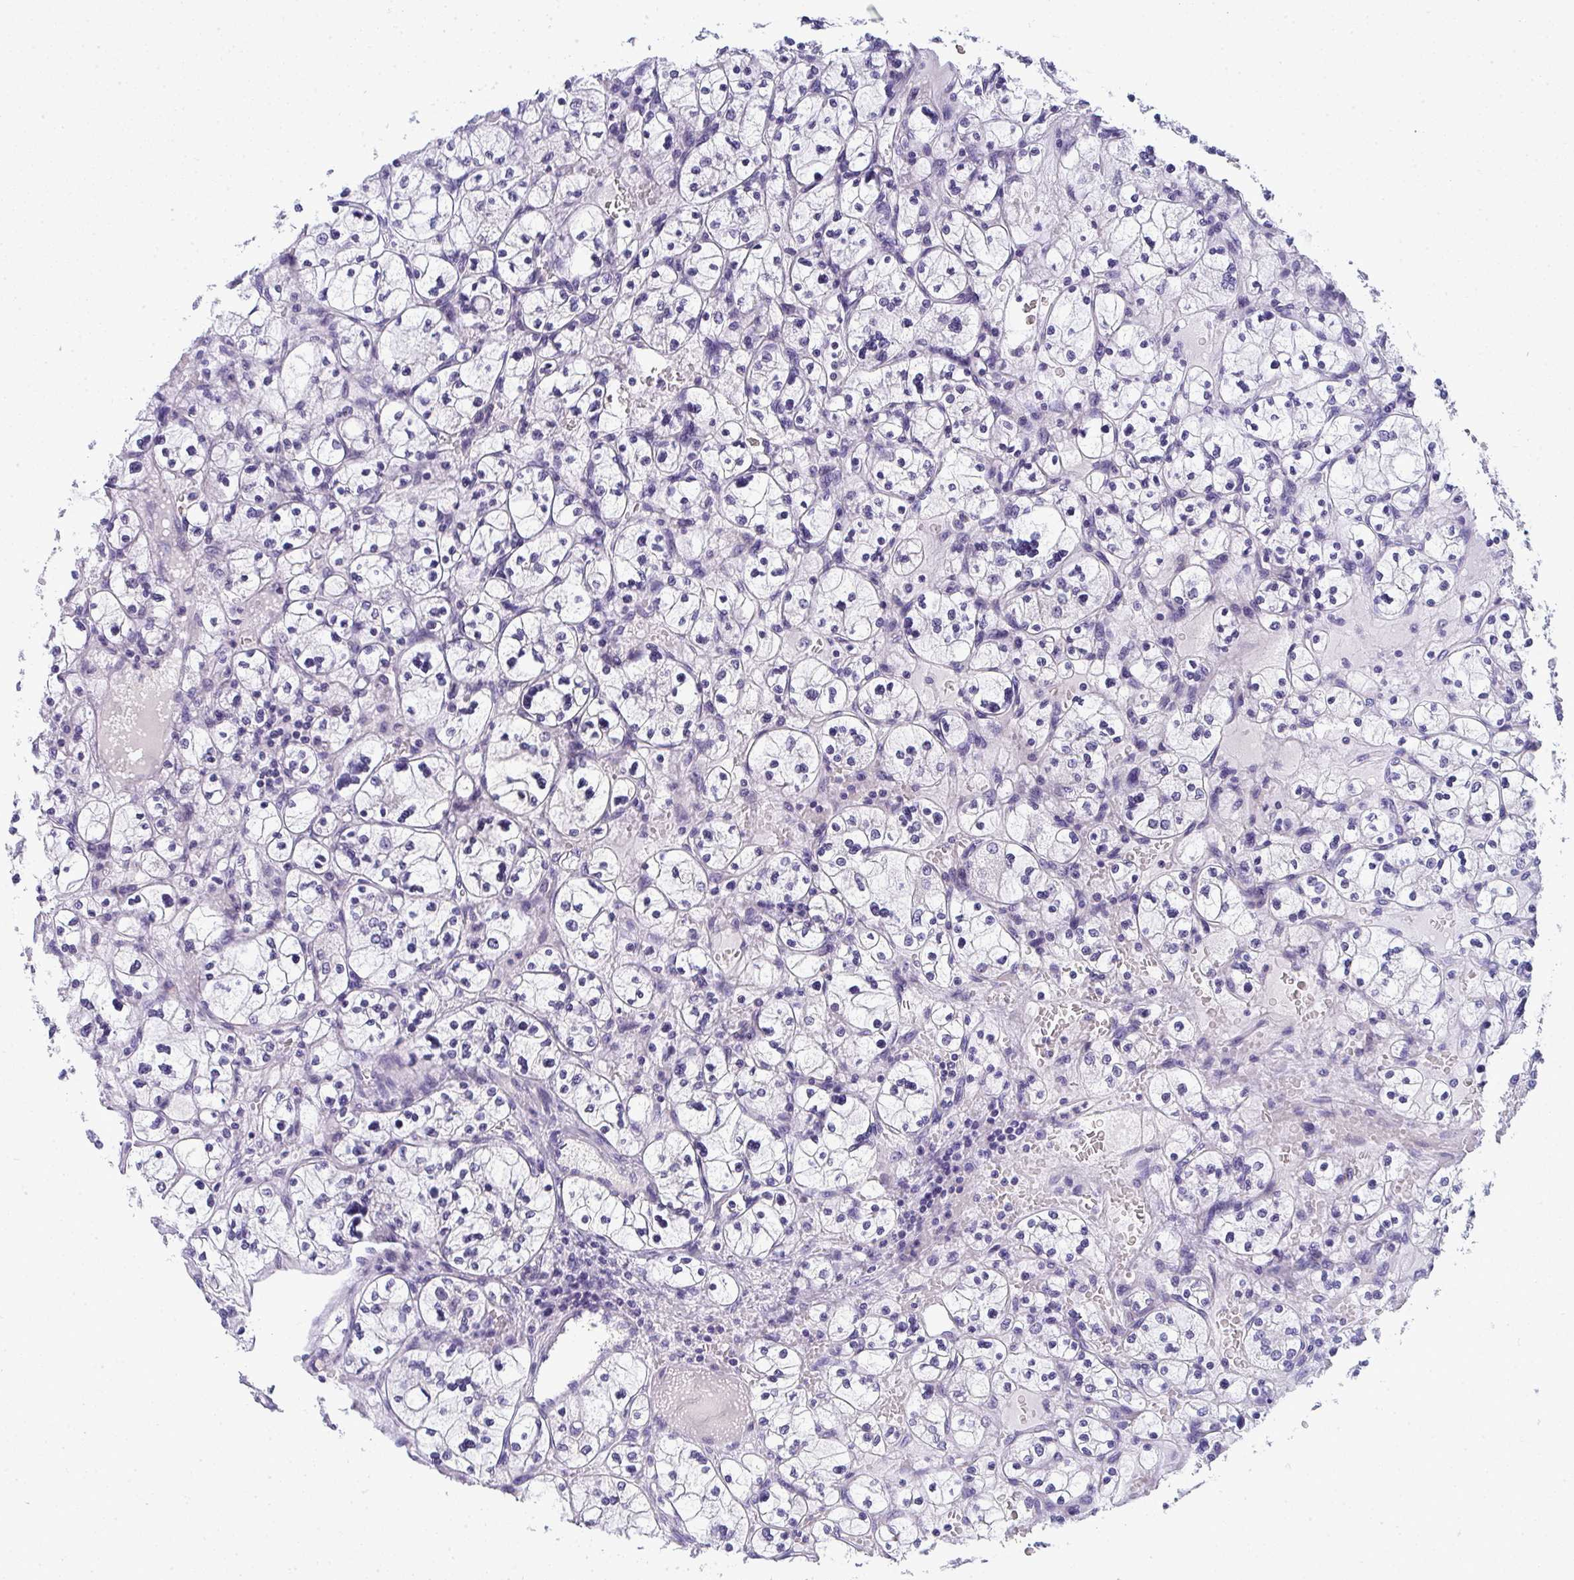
{"staining": {"intensity": "negative", "quantity": "none", "location": "none"}, "tissue": "renal cancer", "cell_type": "Tumor cells", "image_type": "cancer", "snomed": [{"axis": "morphology", "description": "Adenocarcinoma, NOS"}, {"axis": "topography", "description": "Kidney"}], "caption": "High power microscopy photomicrograph of an IHC histopathology image of renal cancer (adenocarcinoma), revealing no significant staining in tumor cells.", "gene": "TMEM82", "patient": {"sex": "female", "age": 83}}